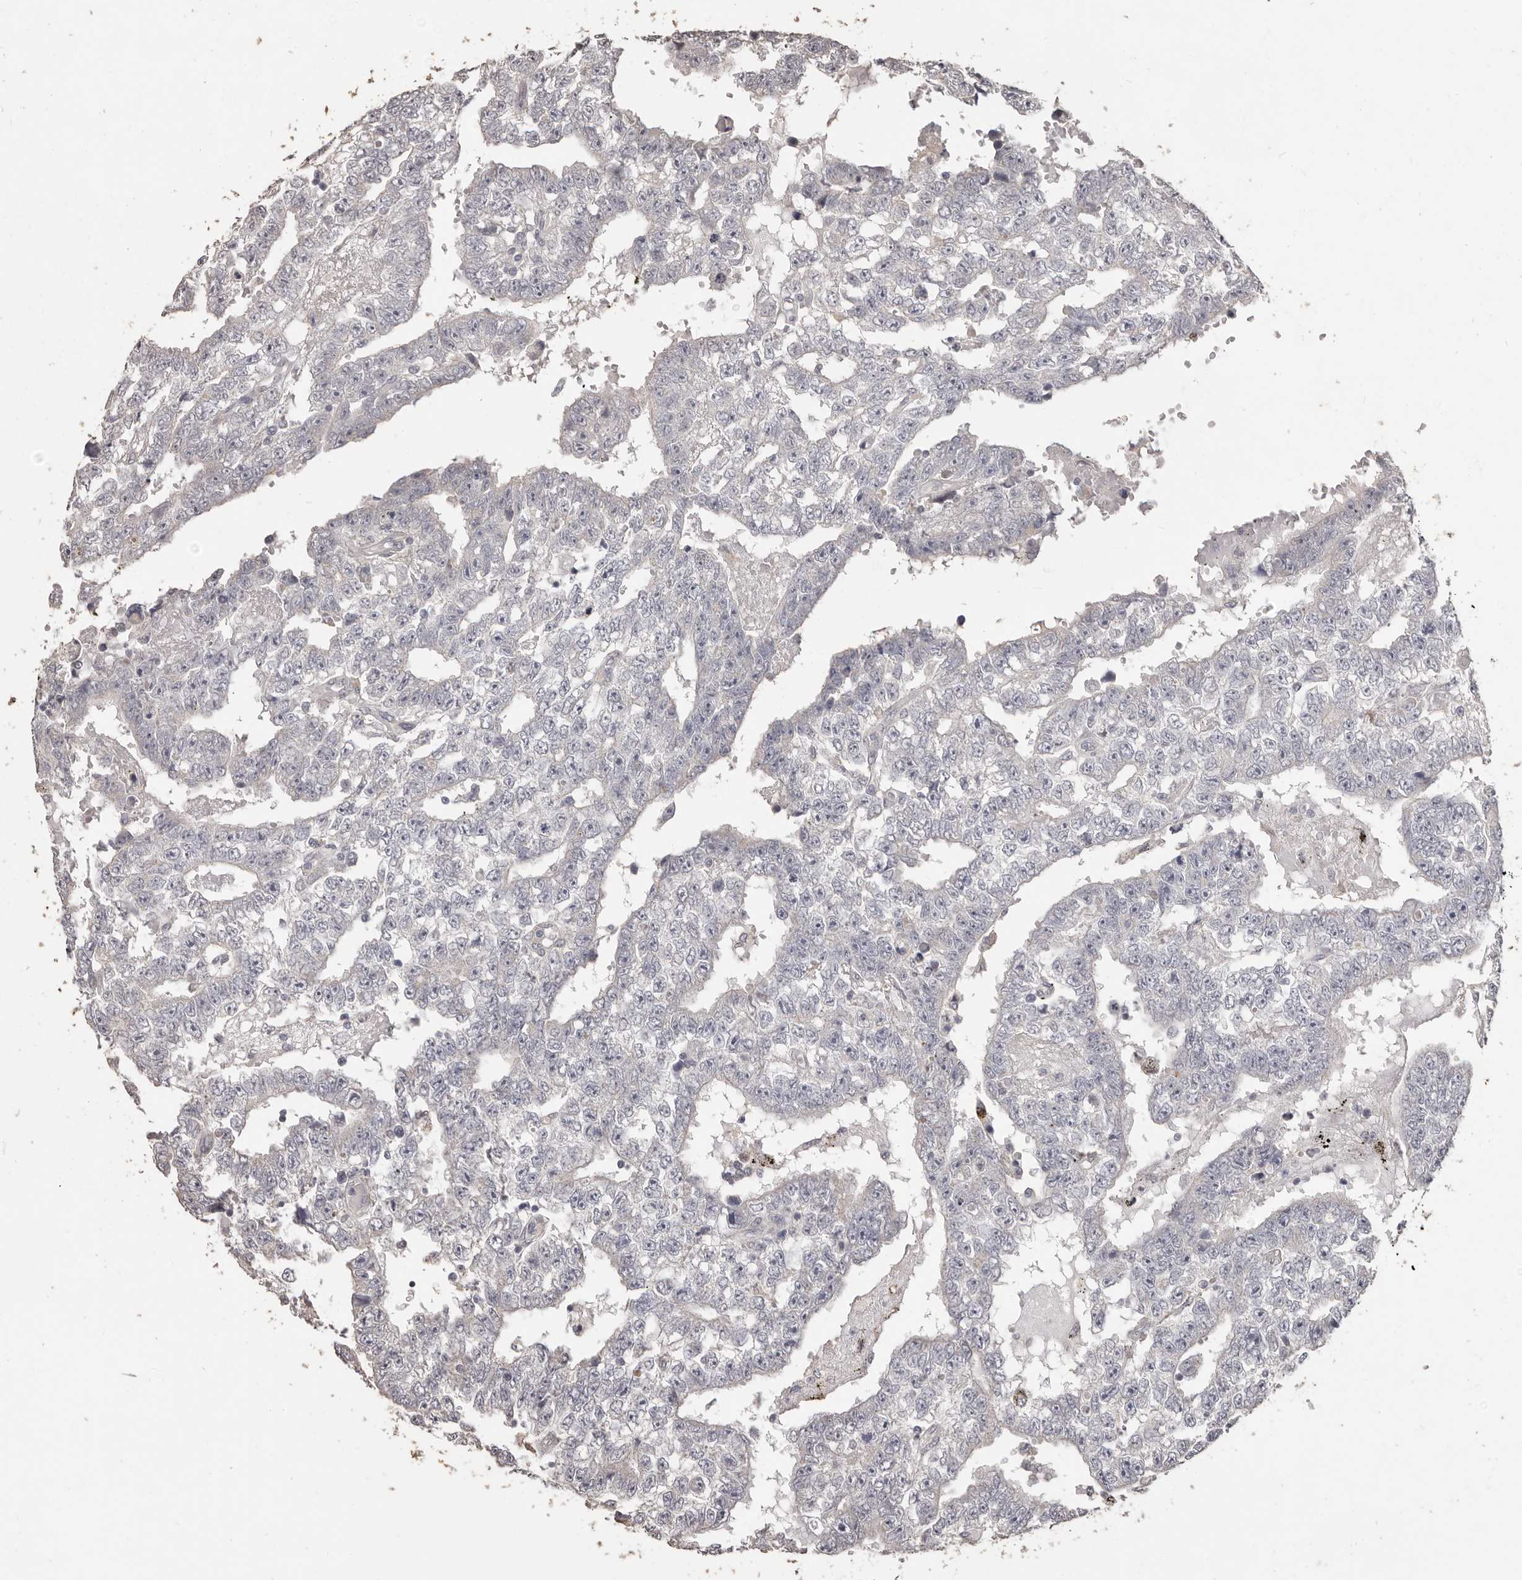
{"staining": {"intensity": "negative", "quantity": "none", "location": "none"}, "tissue": "testis cancer", "cell_type": "Tumor cells", "image_type": "cancer", "snomed": [{"axis": "morphology", "description": "Carcinoma, Embryonal, NOS"}, {"axis": "topography", "description": "Testis"}], "caption": "There is no significant positivity in tumor cells of testis cancer.", "gene": "PRSS27", "patient": {"sex": "male", "age": 25}}